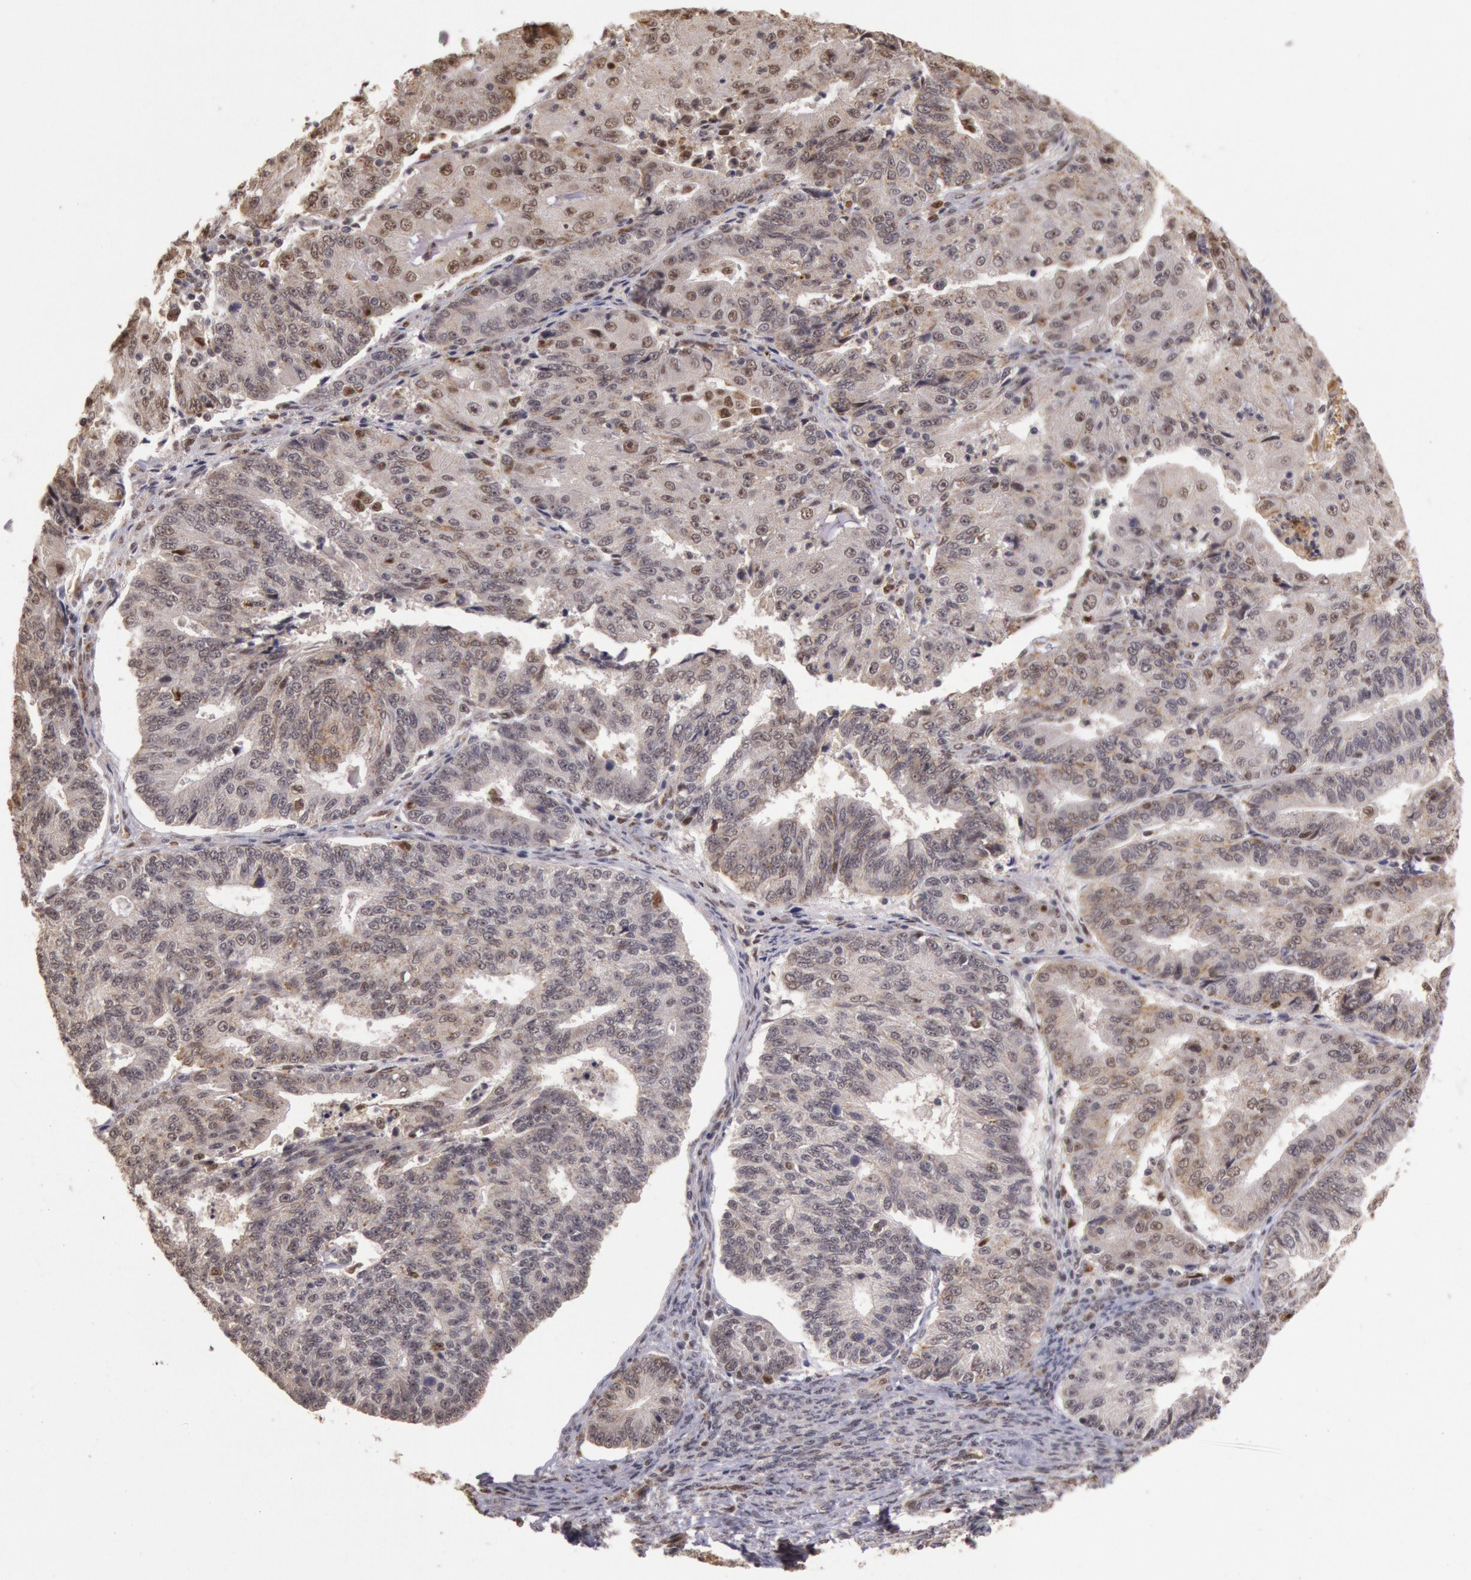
{"staining": {"intensity": "weak", "quantity": "25%-75%", "location": "nuclear"}, "tissue": "endometrial cancer", "cell_type": "Tumor cells", "image_type": "cancer", "snomed": [{"axis": "morphology", "description": "Adenocarcinoma, NOS"}, {"axis": "topography", "description": "Endometrium"}], "caption": "Endometrial cancer tissue displays weak nuclear expression in approximately 25%-75% of tumor cells, visualized by immunohistochemistry. Immunohistochemistry stains the protein in brown and the nuclei are stained blue.", "gene": "LIG4", "patient": {"sex": "female", "age": 56}}